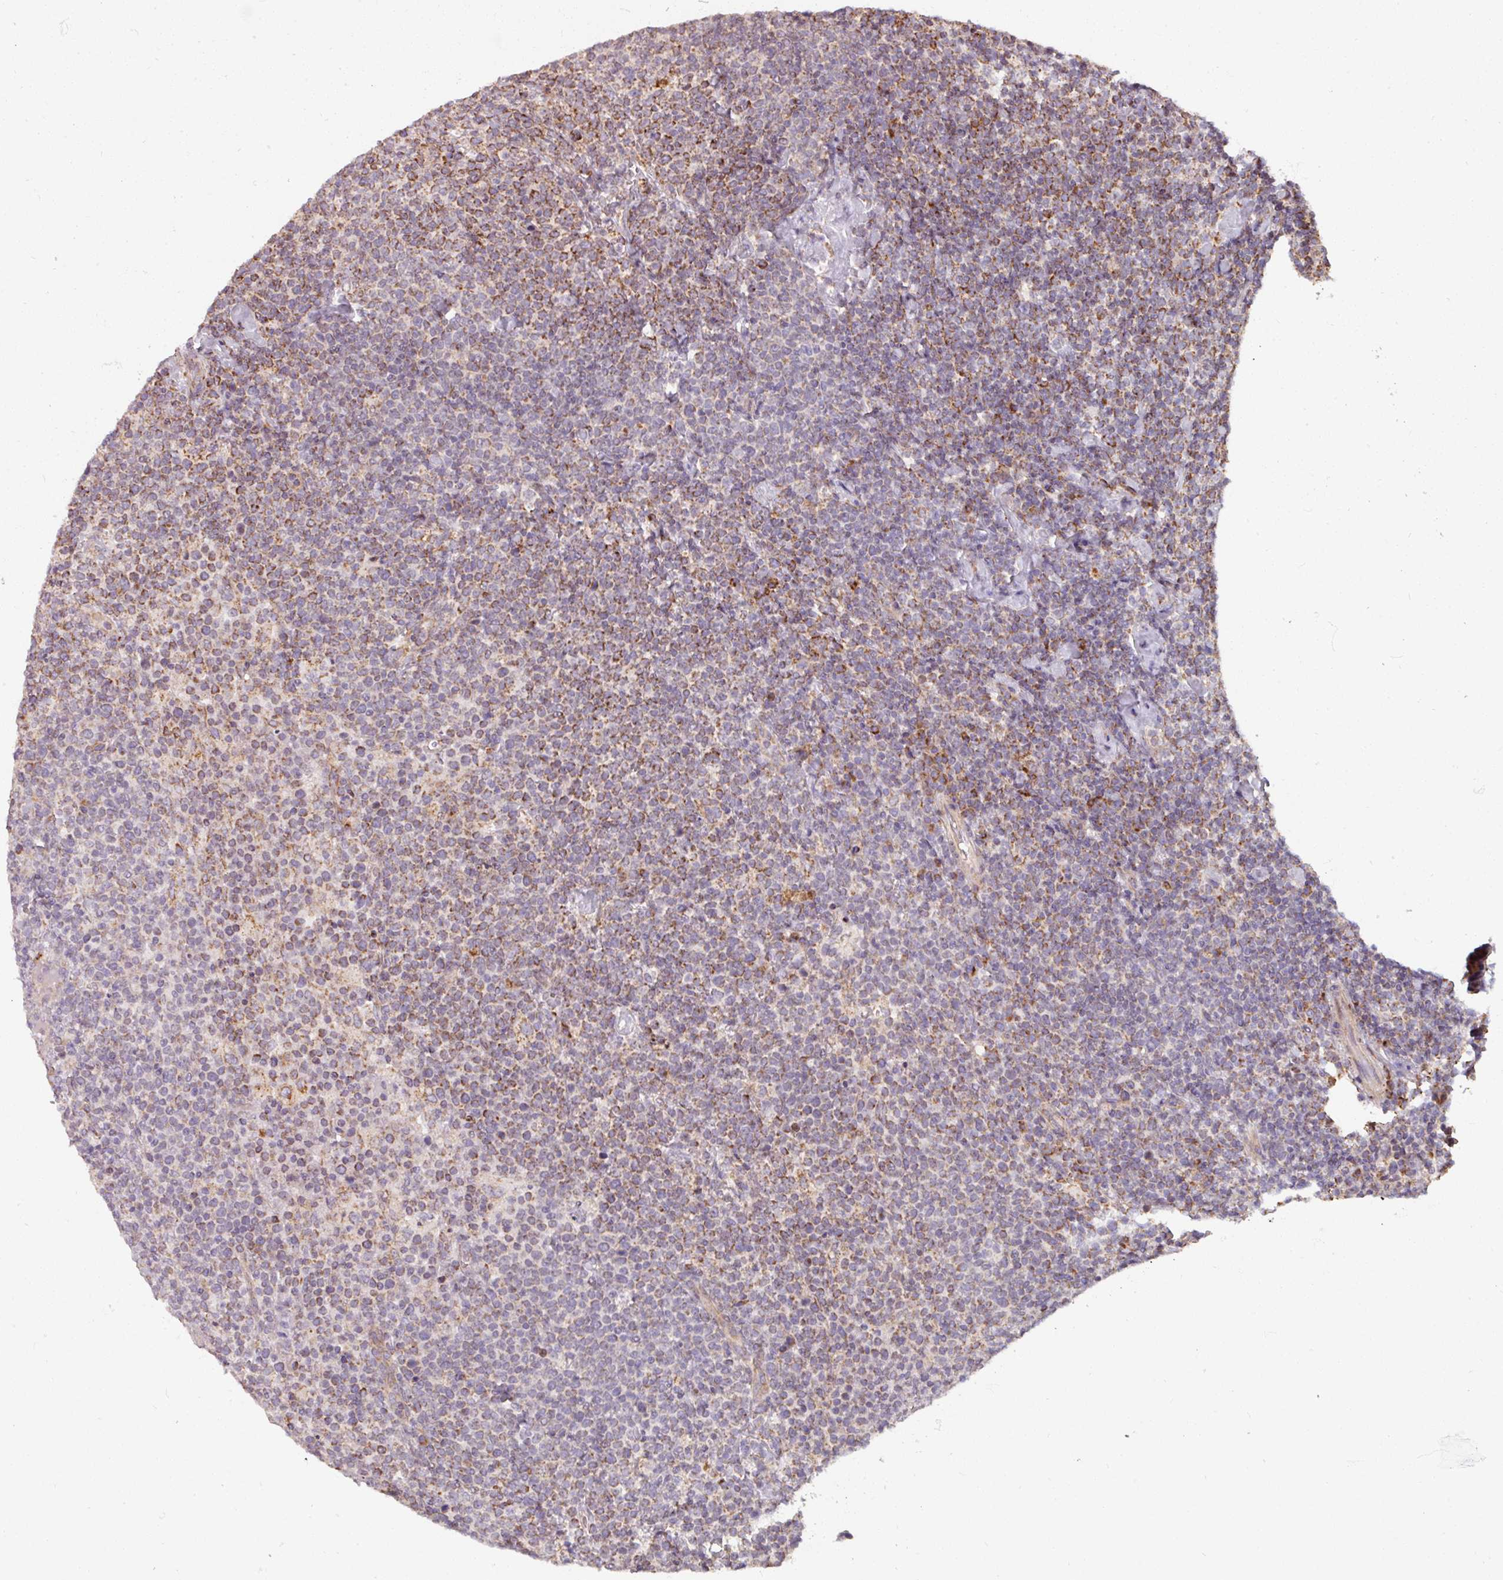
{"staining": {"intensity": "moderate", "quantity": "<25%", "location": "cytoplasmic/membranous"}, "tissue": "lymphoma", "cell_type": "Tumor cells", "image_type": "cancer", "snomed": [{"axis": "morphology", "description": "Malignant lymphoma, non-Hodgkin's type, High grade"}, {"axis": "topography", "description": "Lymph node"}], "caption": "A brown stain highlights moderate cytoplasmic/membranous expression of a protein in lymphoma tumor cells.", "gene": "MAGT1", "patient": {"sex": "male", "age": 61}}